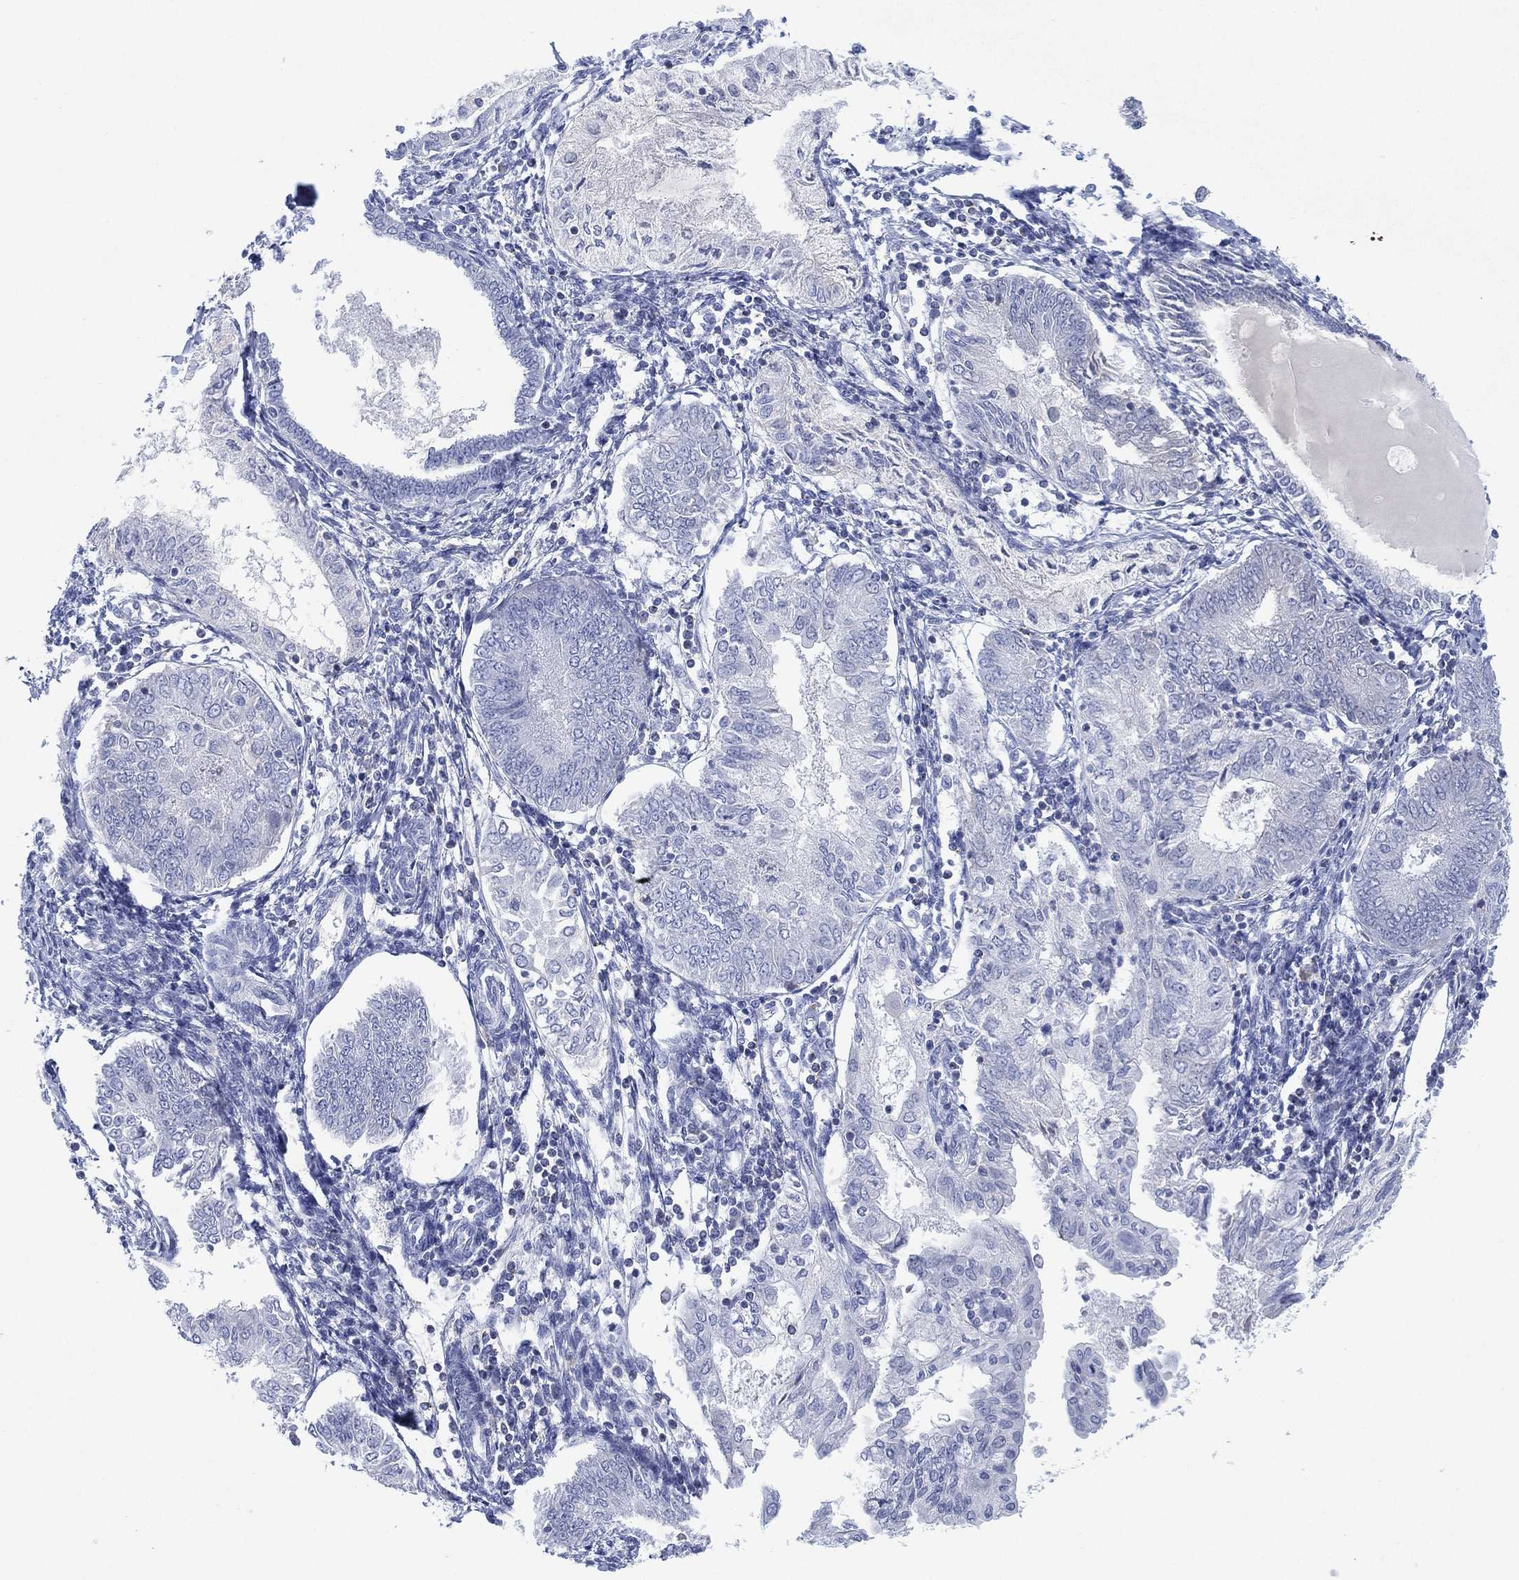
{"staining": {"intensity": "negative", "quantity": "none", "location": "none"}, "tissue": "endometrial cancer", "cell_type": "Tumor cells", "image_type": "cancer", "snomed": [{"axis": "morphology", "description": "Adenocarcinoma, NOS"}, {"axis": "topography", "description": "Endometrium"}], "caption": "Endometrial cancer was stained to show a protein in brown. There is no significant positivity in tumor cells. (Brightfield microscopy of DAB (3,3'-diaminobenzidine) IHC at high magnification).", "gene": "SEPTIN1", "patient": {"sex": "female", "age": 68}}